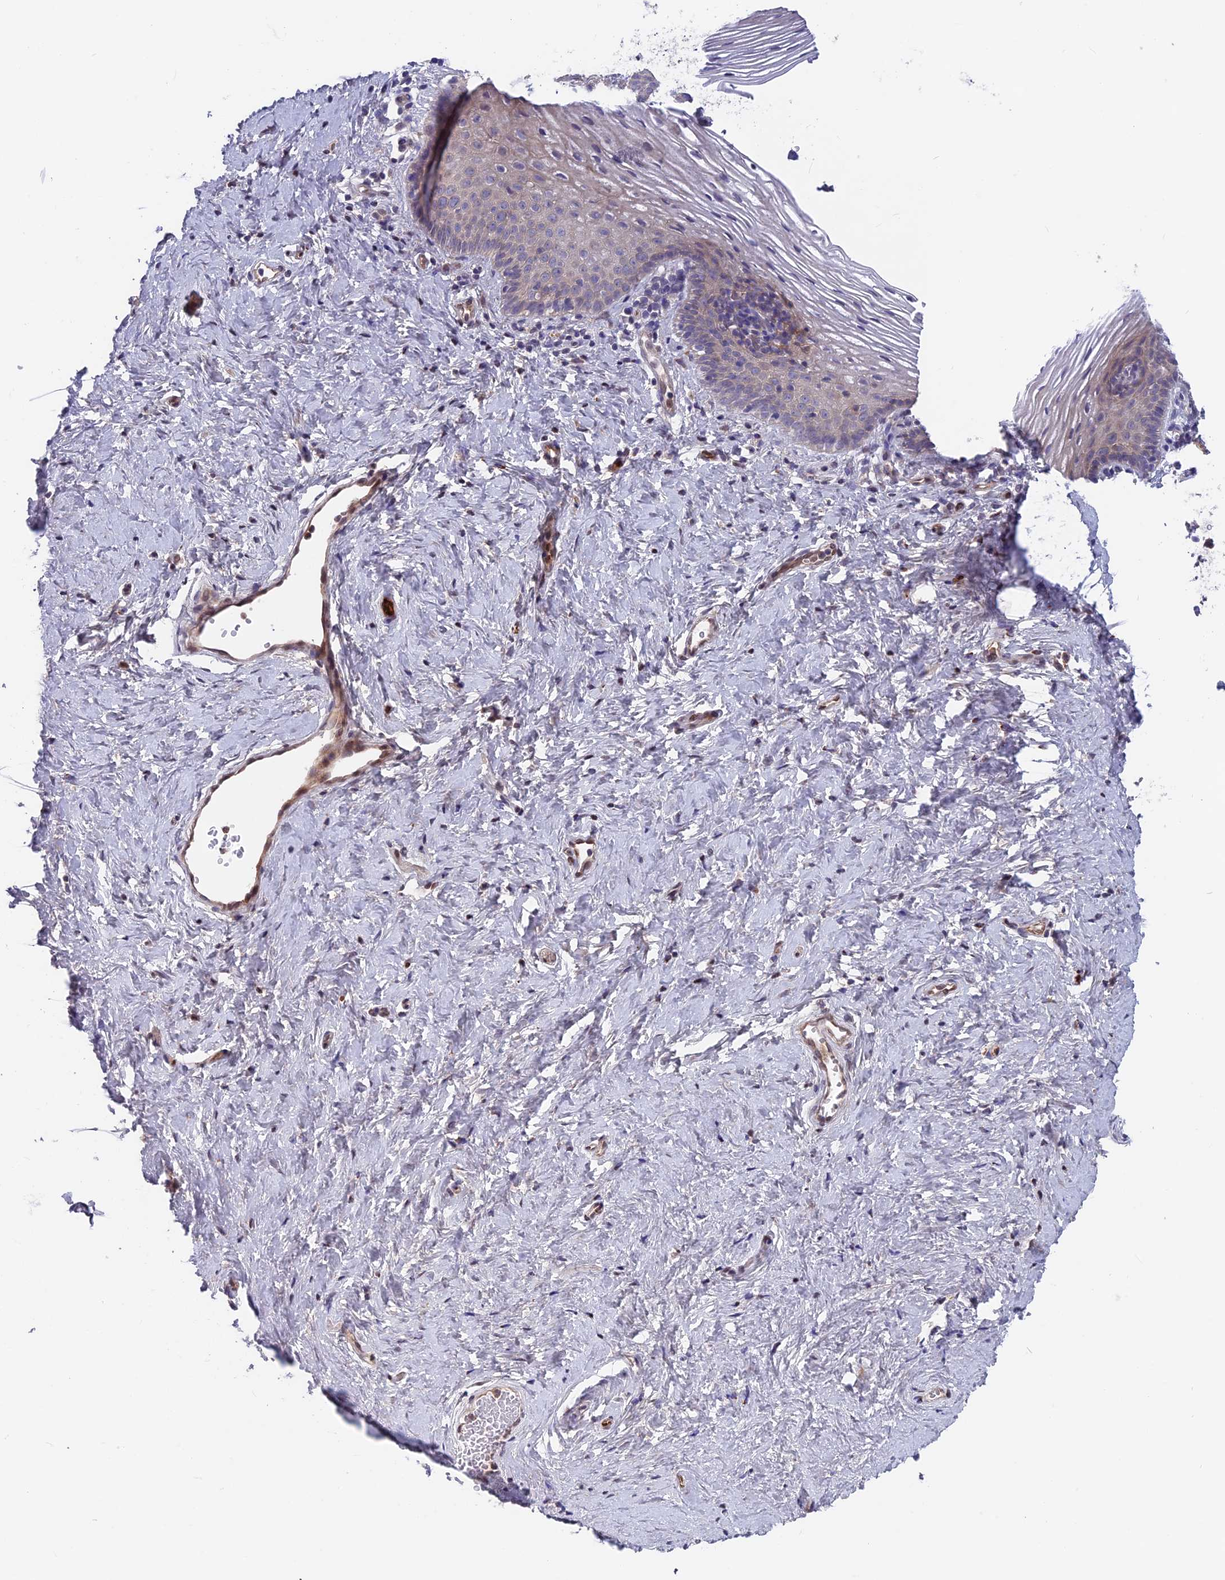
{"staining": {"intensity": "weak", "quantity": "<25%", "location": "cytoplasmic/membranous"}, "tissue": "vagina", "cell_type": "Squamous epithelial cells", "image_type": "normal", "snomed": [{"axis": "morphology", "description": "Normal tissue, NOS"}, {"axis": "topography", "description": "Vagina"}], "caption": "An IHC photomicrograph of benign vagina is shown. There is no staining in squamous epithelial cells of vagina.", "gene": "MAST2", "patient": {"sex": "female", "age": 32}}